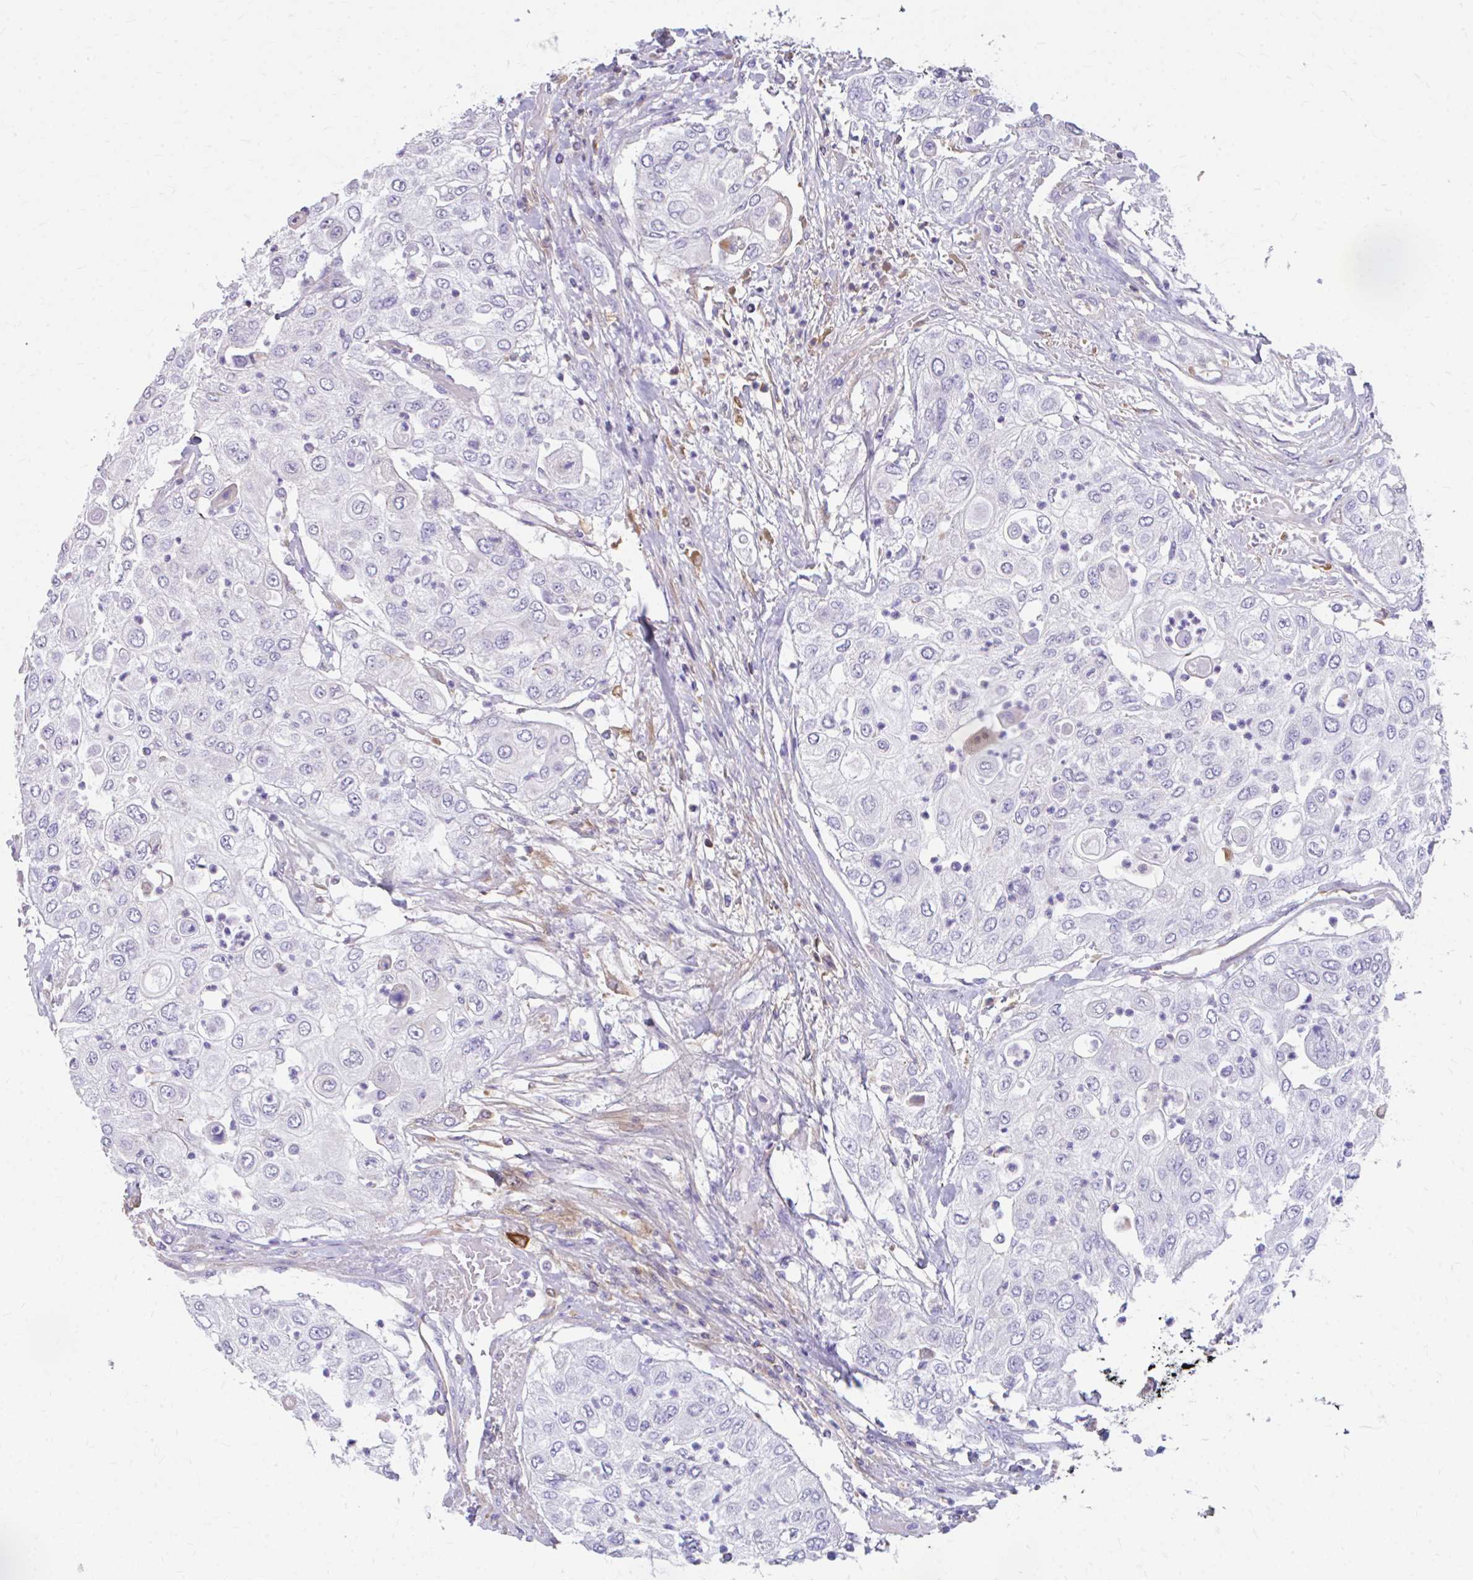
{"staining": {"intensity": "negative", "quantity": "none", "location": "none"}, "tissue": "urothelial cancer", "cell_type": "Tumor cells", "image_type": "cancer", "snomed": [{"axis": "morphology", "description": "Urothelial carcinoma, High grade"}, {"axis": "topography", "description": "Urinary bladder"}], "caption": "The histopathology image demonstrates no staining of tumor cells in high-grade urothelial carcinoma.", "gene": "CFH", "patient": {"sex": "female", "age": 79}}